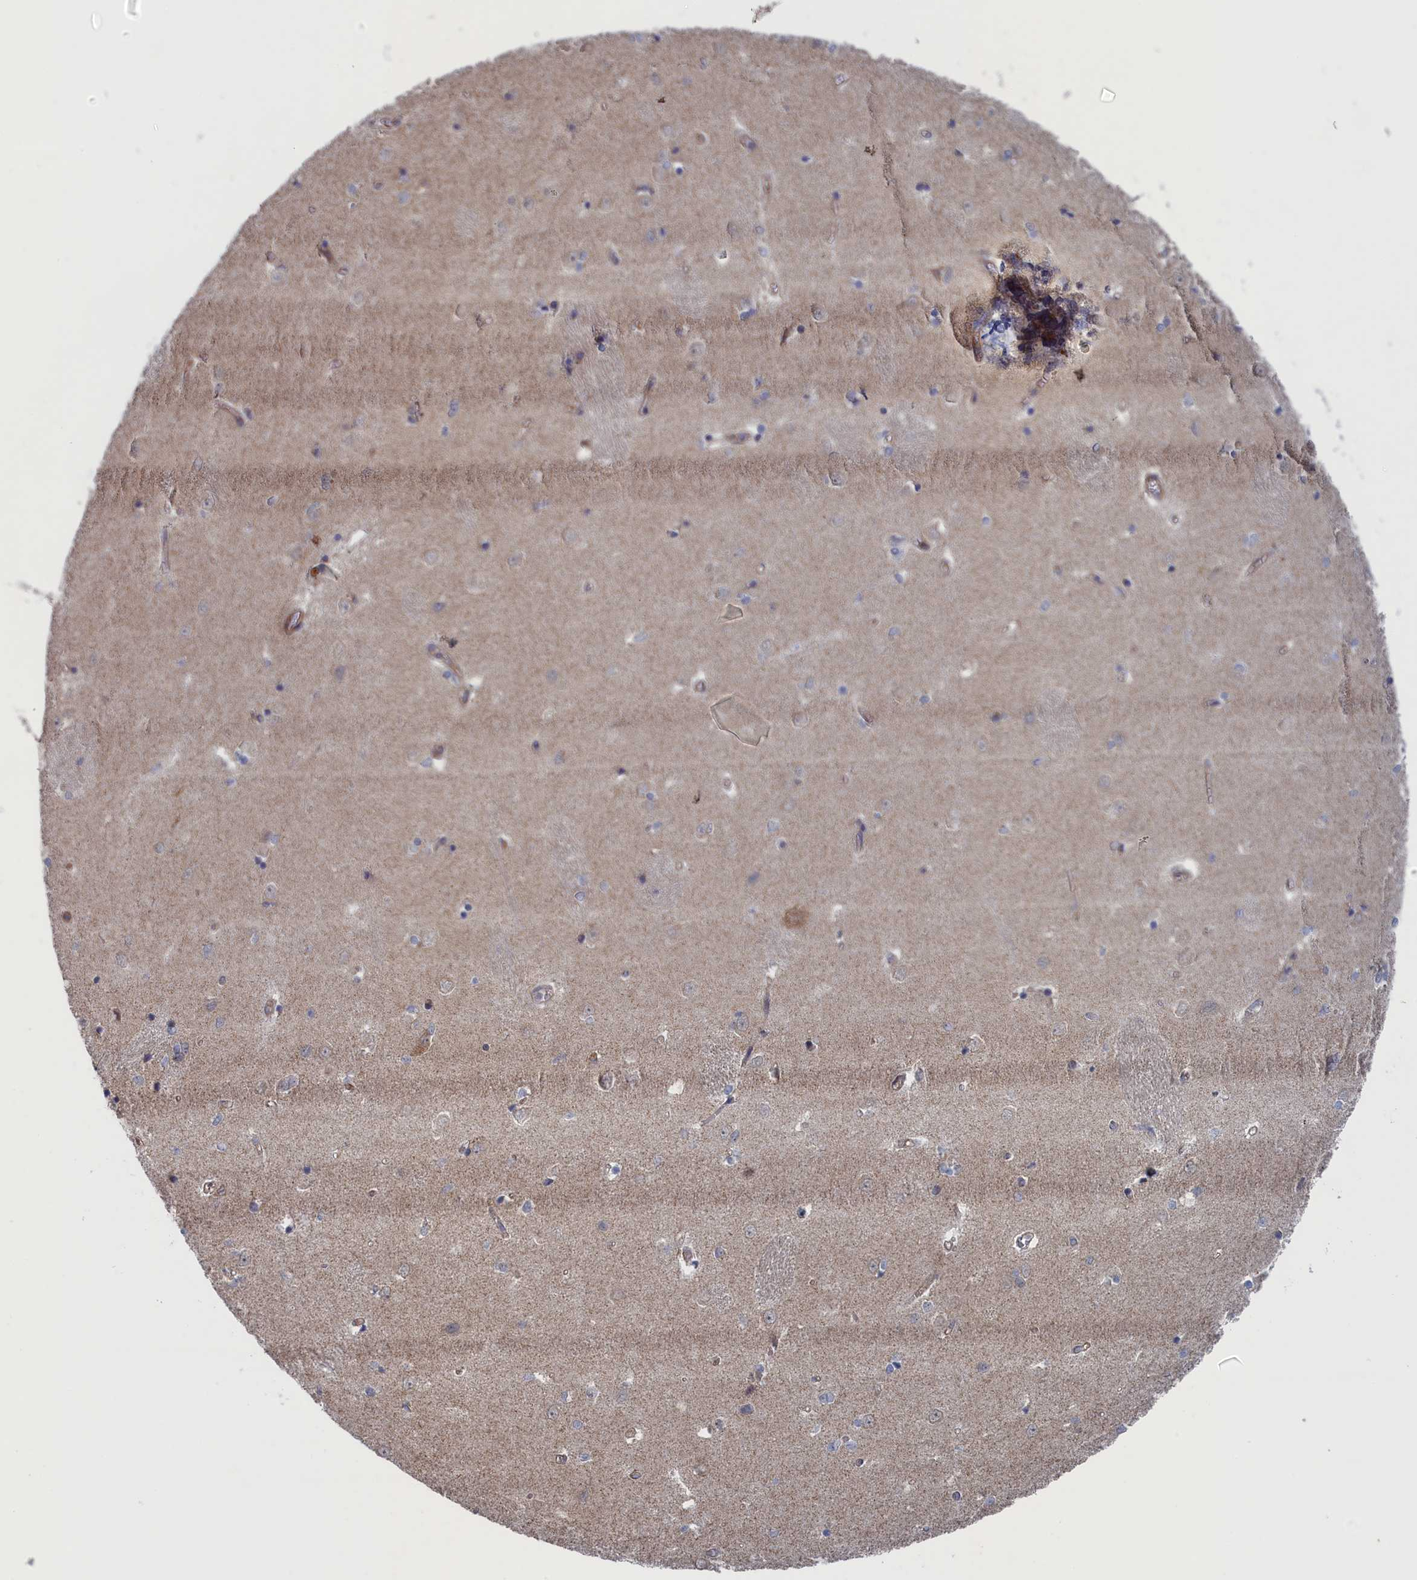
{"staining": {"intensity": "weak", "quantity": "<25%", "location": "cytoplasmic/membranous"}, "tissue": "caudate", "cell_type": "Glial cells", "image_type": "normal", "snomed": [{"axis": "morphology", "description": "Normal tissue, NOS"}, {"axis": "topography", "description": "Lateral ventricle wall"}], "caption": "IHC photomicrograph of normal caudate stained for a protein (brown), which demonstrates no expression in glial cells. Brightfield microscopy of IHC stained with DAB (brown) and hematoxylin (blue), captured at high magnification.", "gene": "FILIP1L", "patient": {"sex": "male", "age": 37}}